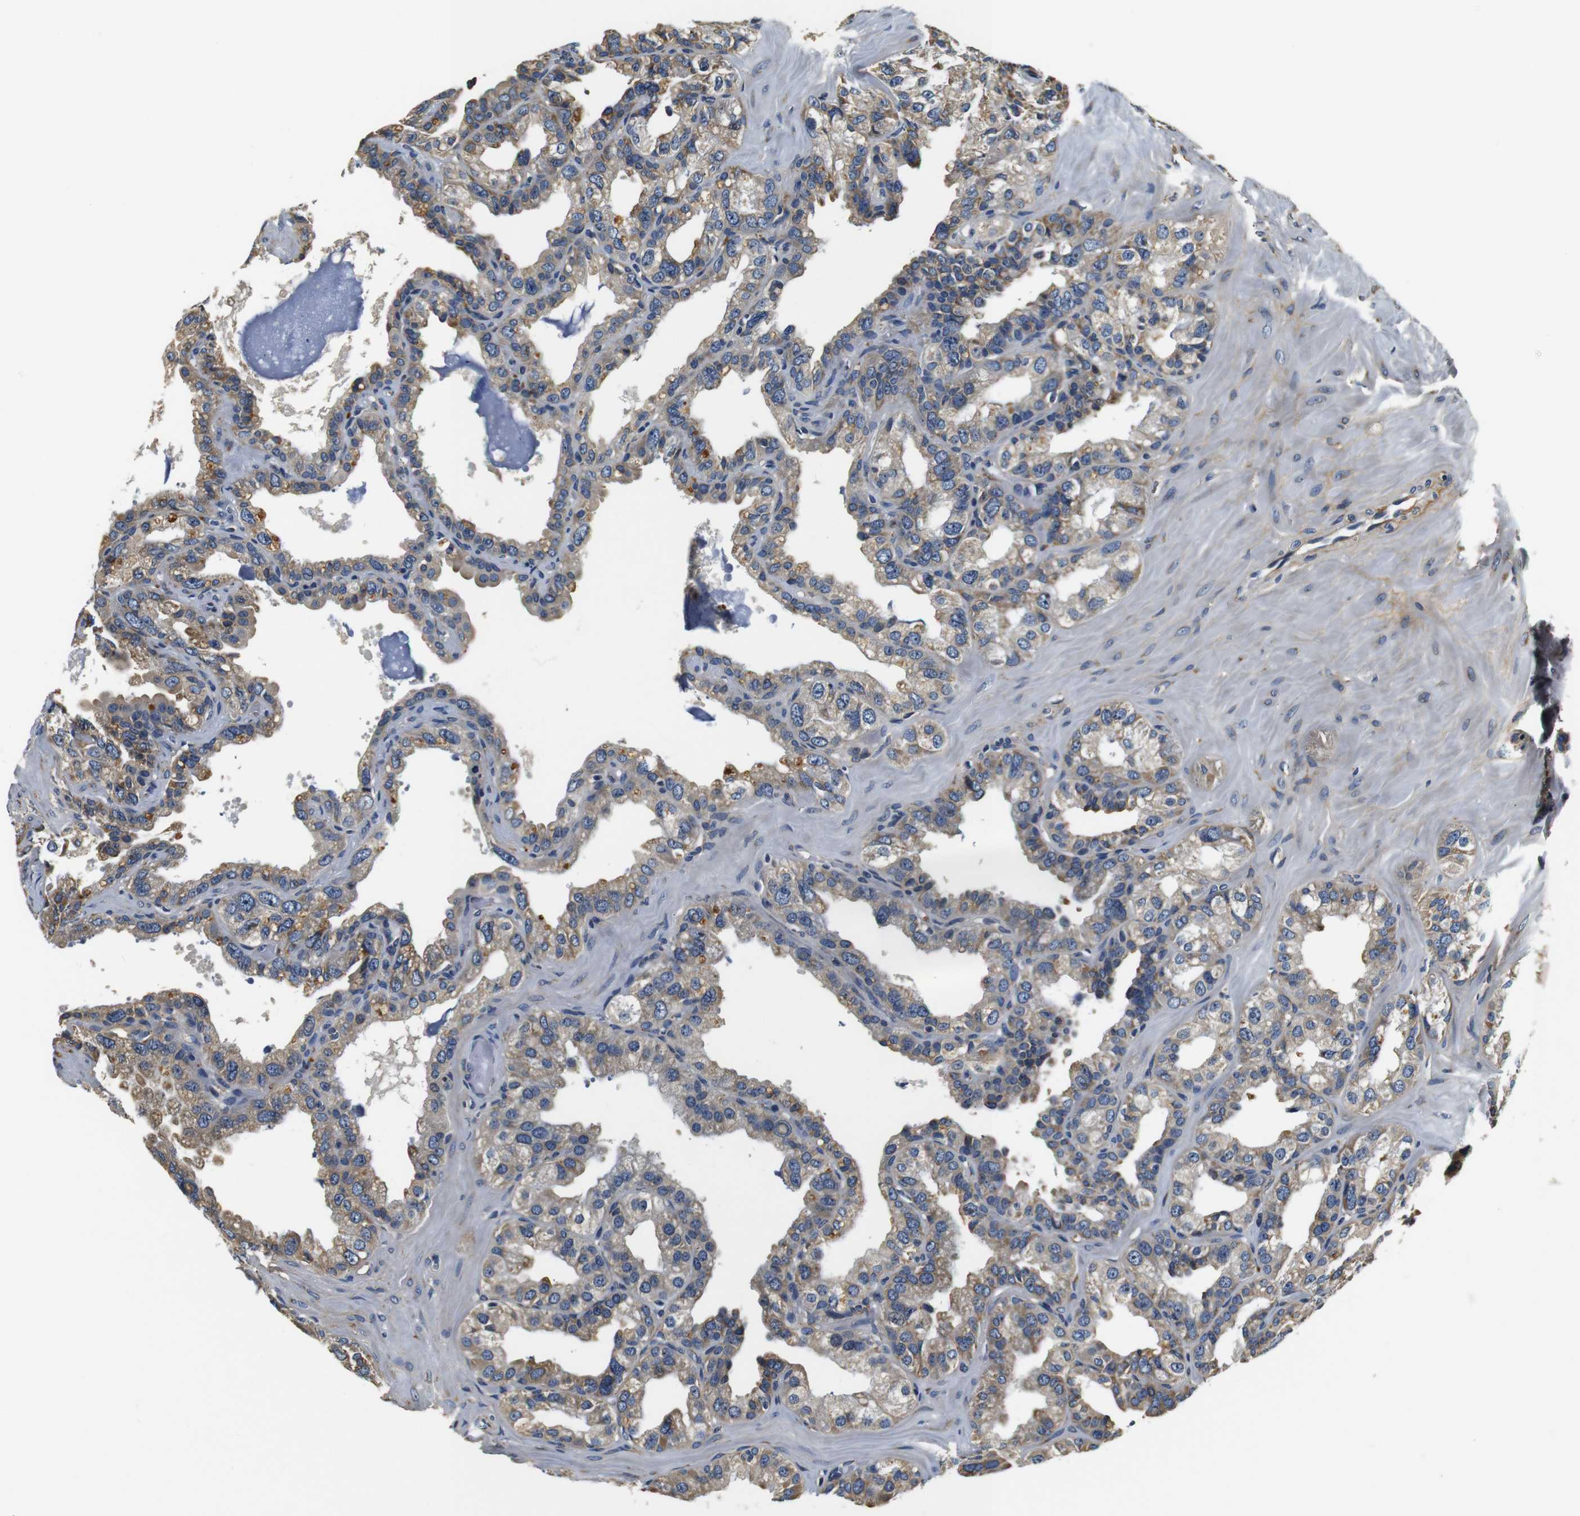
{"staining": {"intensity": "weak", "quantity": ">75%", "location": "cytoplasmic/membranous"}, "tissue": "seminal vesicle", "cell_type": "Glandular cells", "image_type": "normal", "snomed": [{"axis": "morphology", "description": "Normal tissue, NOS"}, {"axis": "topography", "description": "Seminal veicle"}], "caption": "Immunohistochemistry (IHC) (DAB) staining of unremarkable human seminal vesicle demonstrates weak cytoplasmic/membranous protein positivity in approximately >75% of glandular cells.", "gene": "COL1A1", "patient": {"sex": "male", "age": 68}}